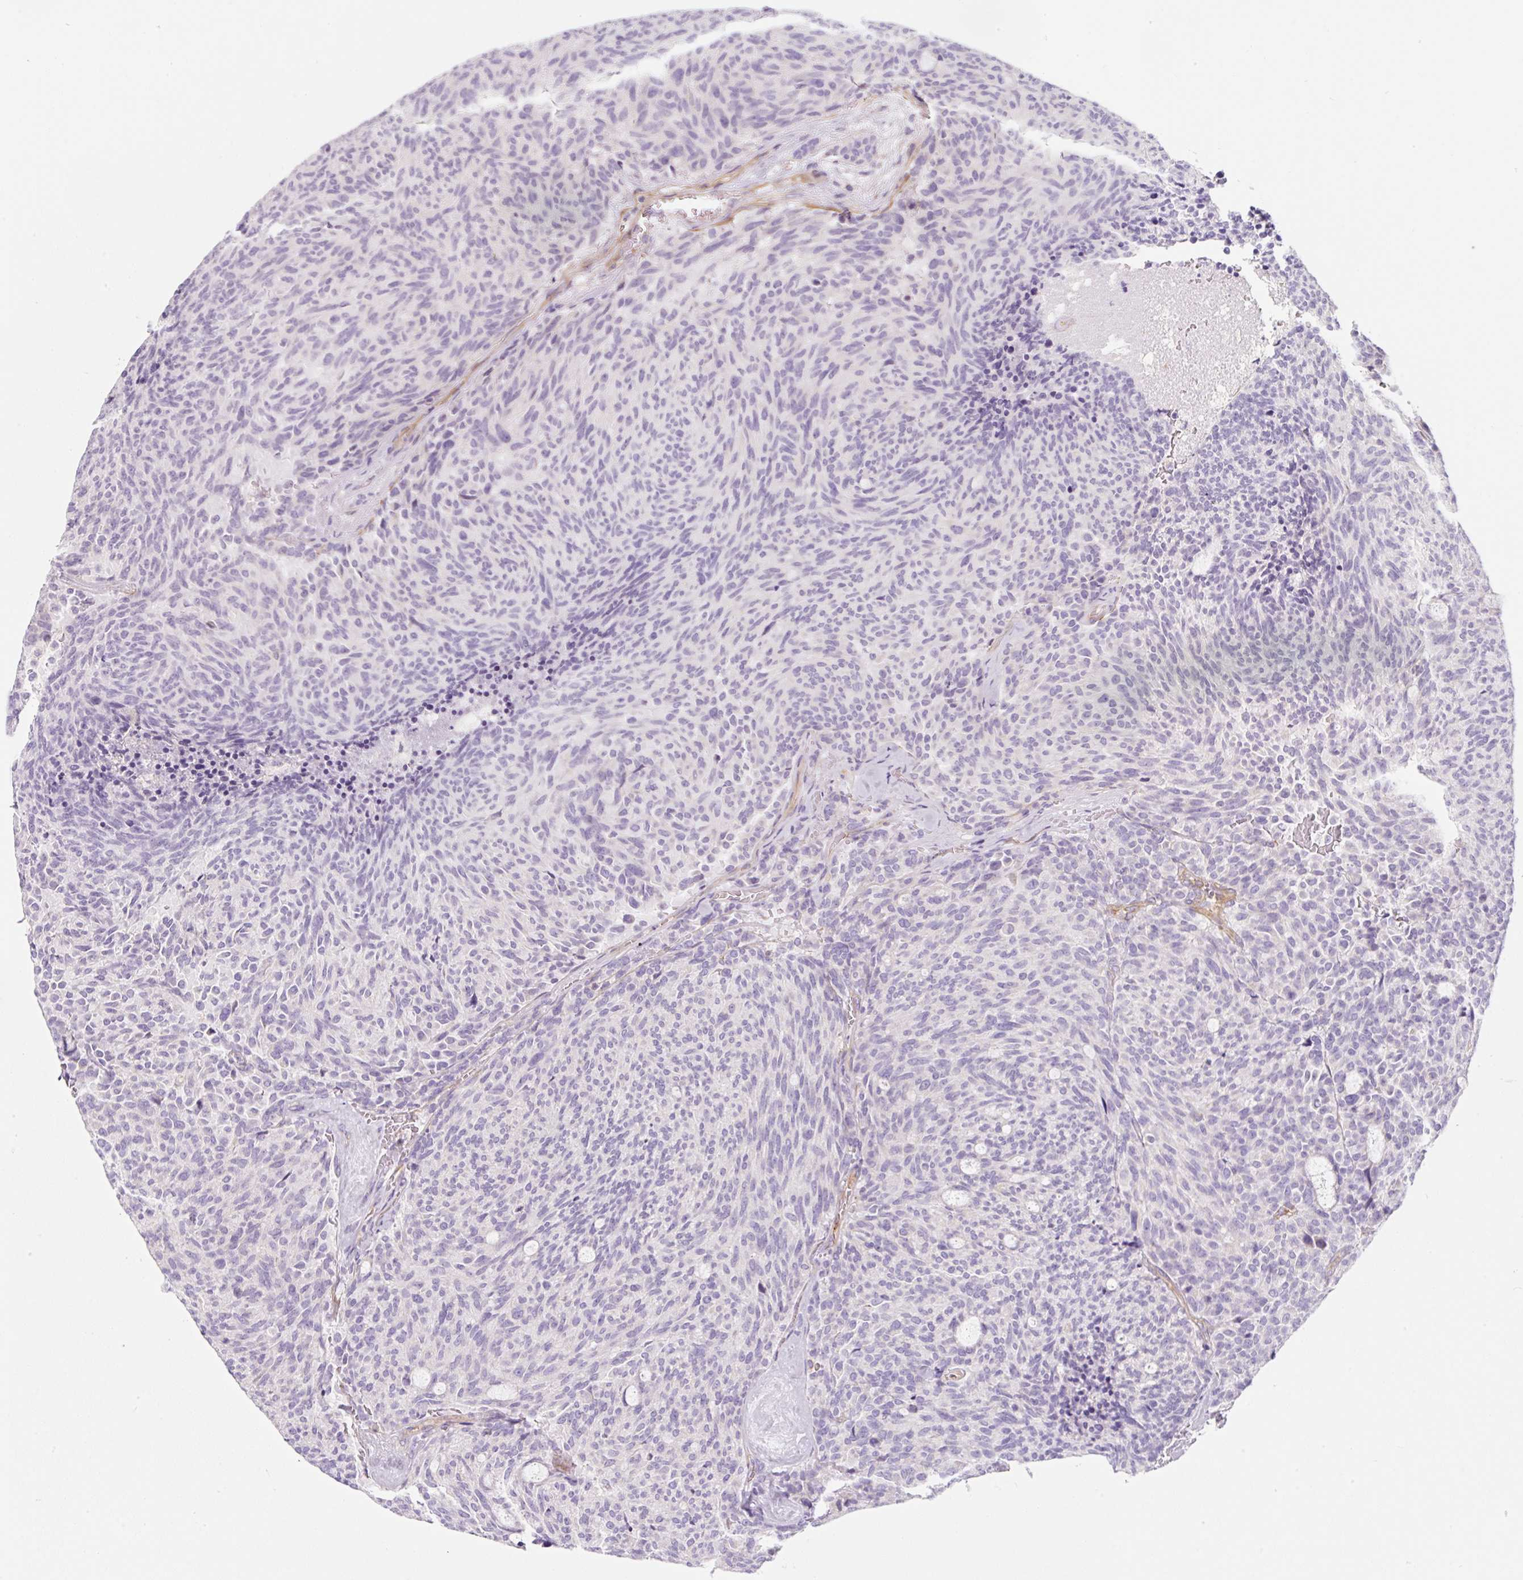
{"staining": {"intensity": "negative", "quantity": "none", "location": "none"}, "tissue": "carcinoid", "cell_type": "Tumor cells", "image_type": "cancer", "snomed": [{"axis": "morphology", "description": "Carcinoid, malignant, NOS"}, {"axis": "topography", "description": "Pancreas"}], "caption": "Tumor cells are negative for brown protein staining in carcinoid (malignant).", "gene": "ERAP2", "patient": {"sex": "female", "age": 54}}